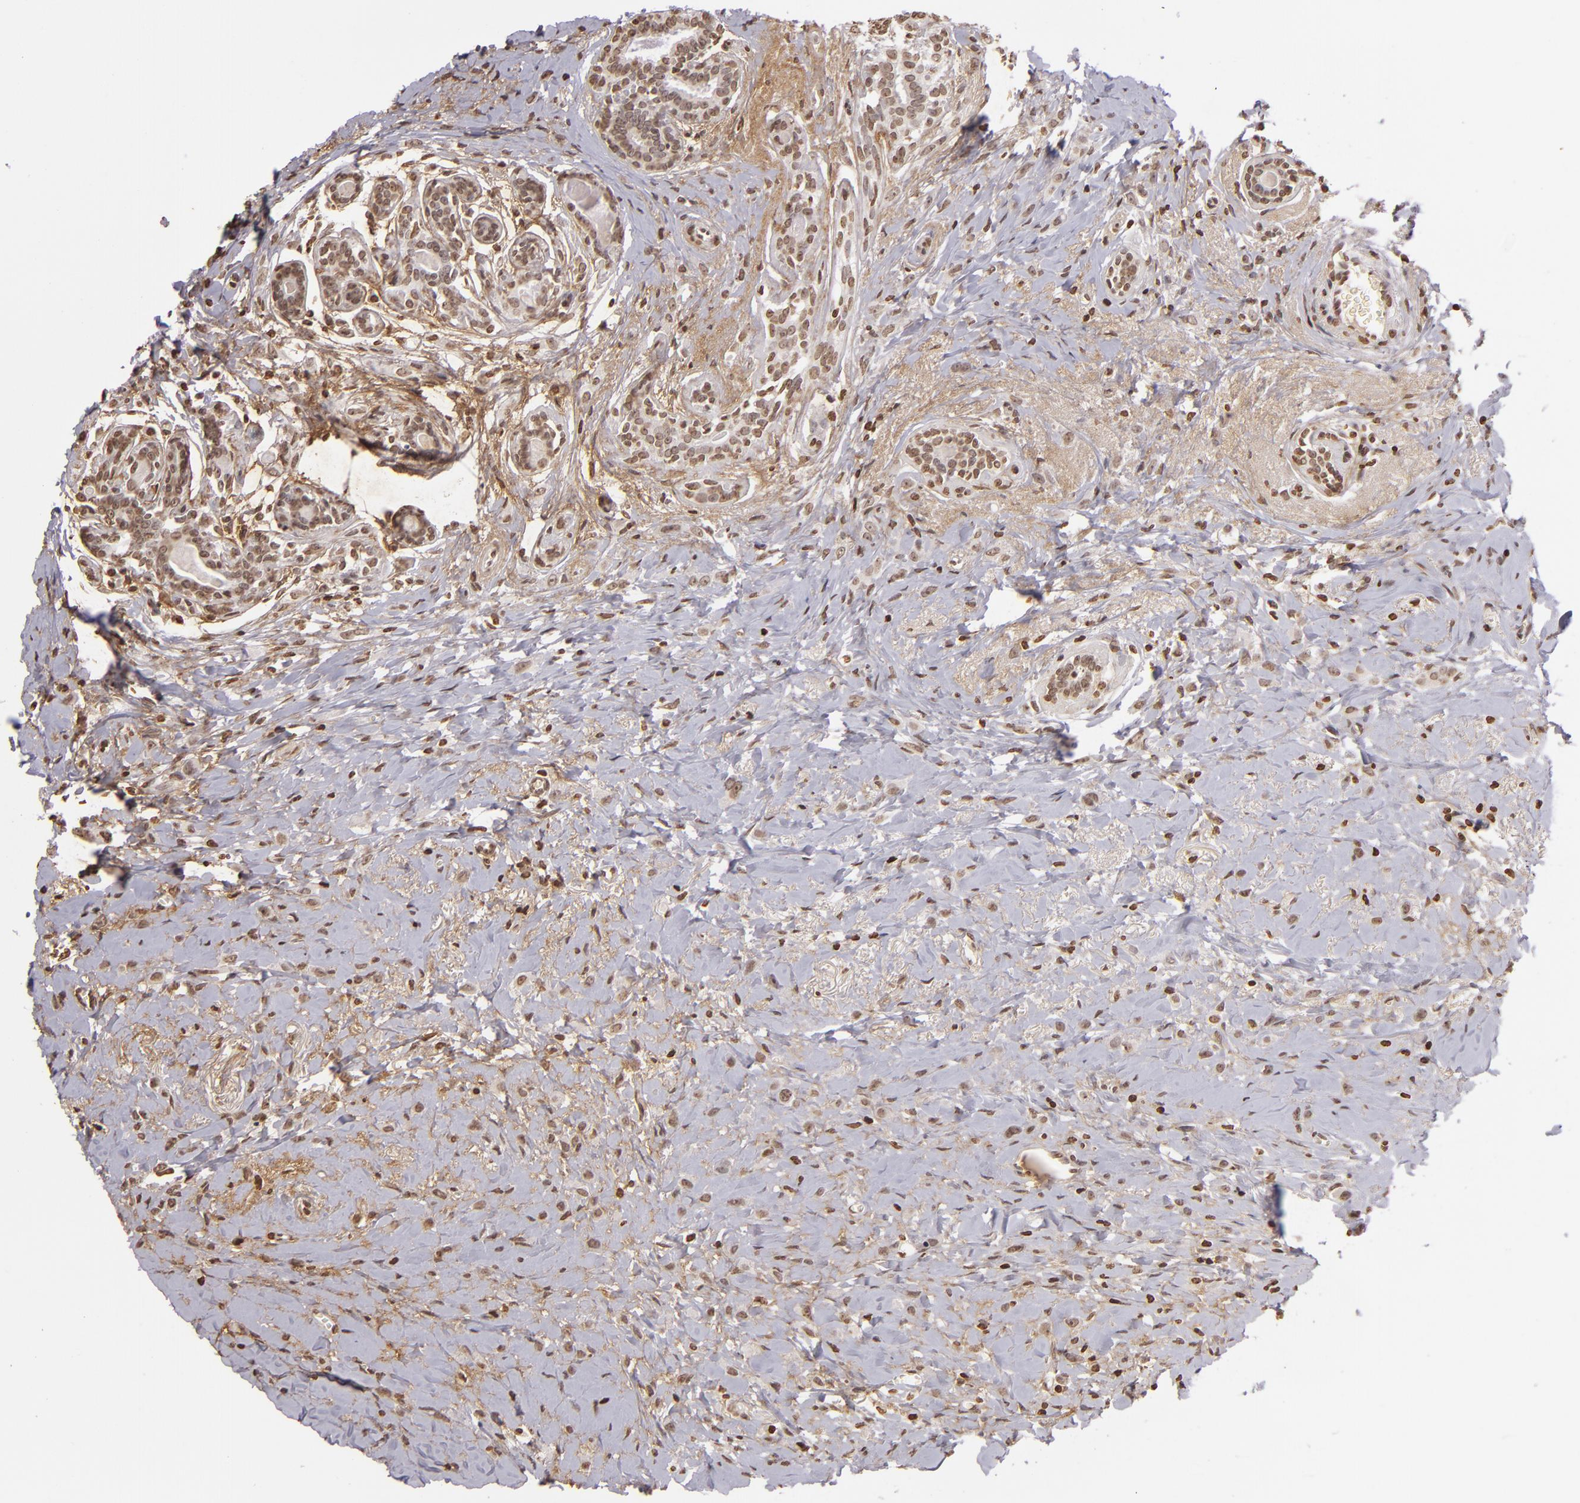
{"staining": {"intensity": "moderate", "quantity": ">75%", "location": "nuclear"}, "tissue": "breast cancer", "cell_type": "Tumor cells", "image_type": "cancer", "snomed": [{"axis": "morphology", "description": "Lobular carcinoma"}, {"axis": "topography", "description": "Breast"}], "caption": "Immunohistochemical staining of breast lobular carcinoma displays medium levels of moderate nuclear protein staining in about >75% of tumor cells.", "gene": "THRB", "patient": {"sex": "female", "age": 57}}